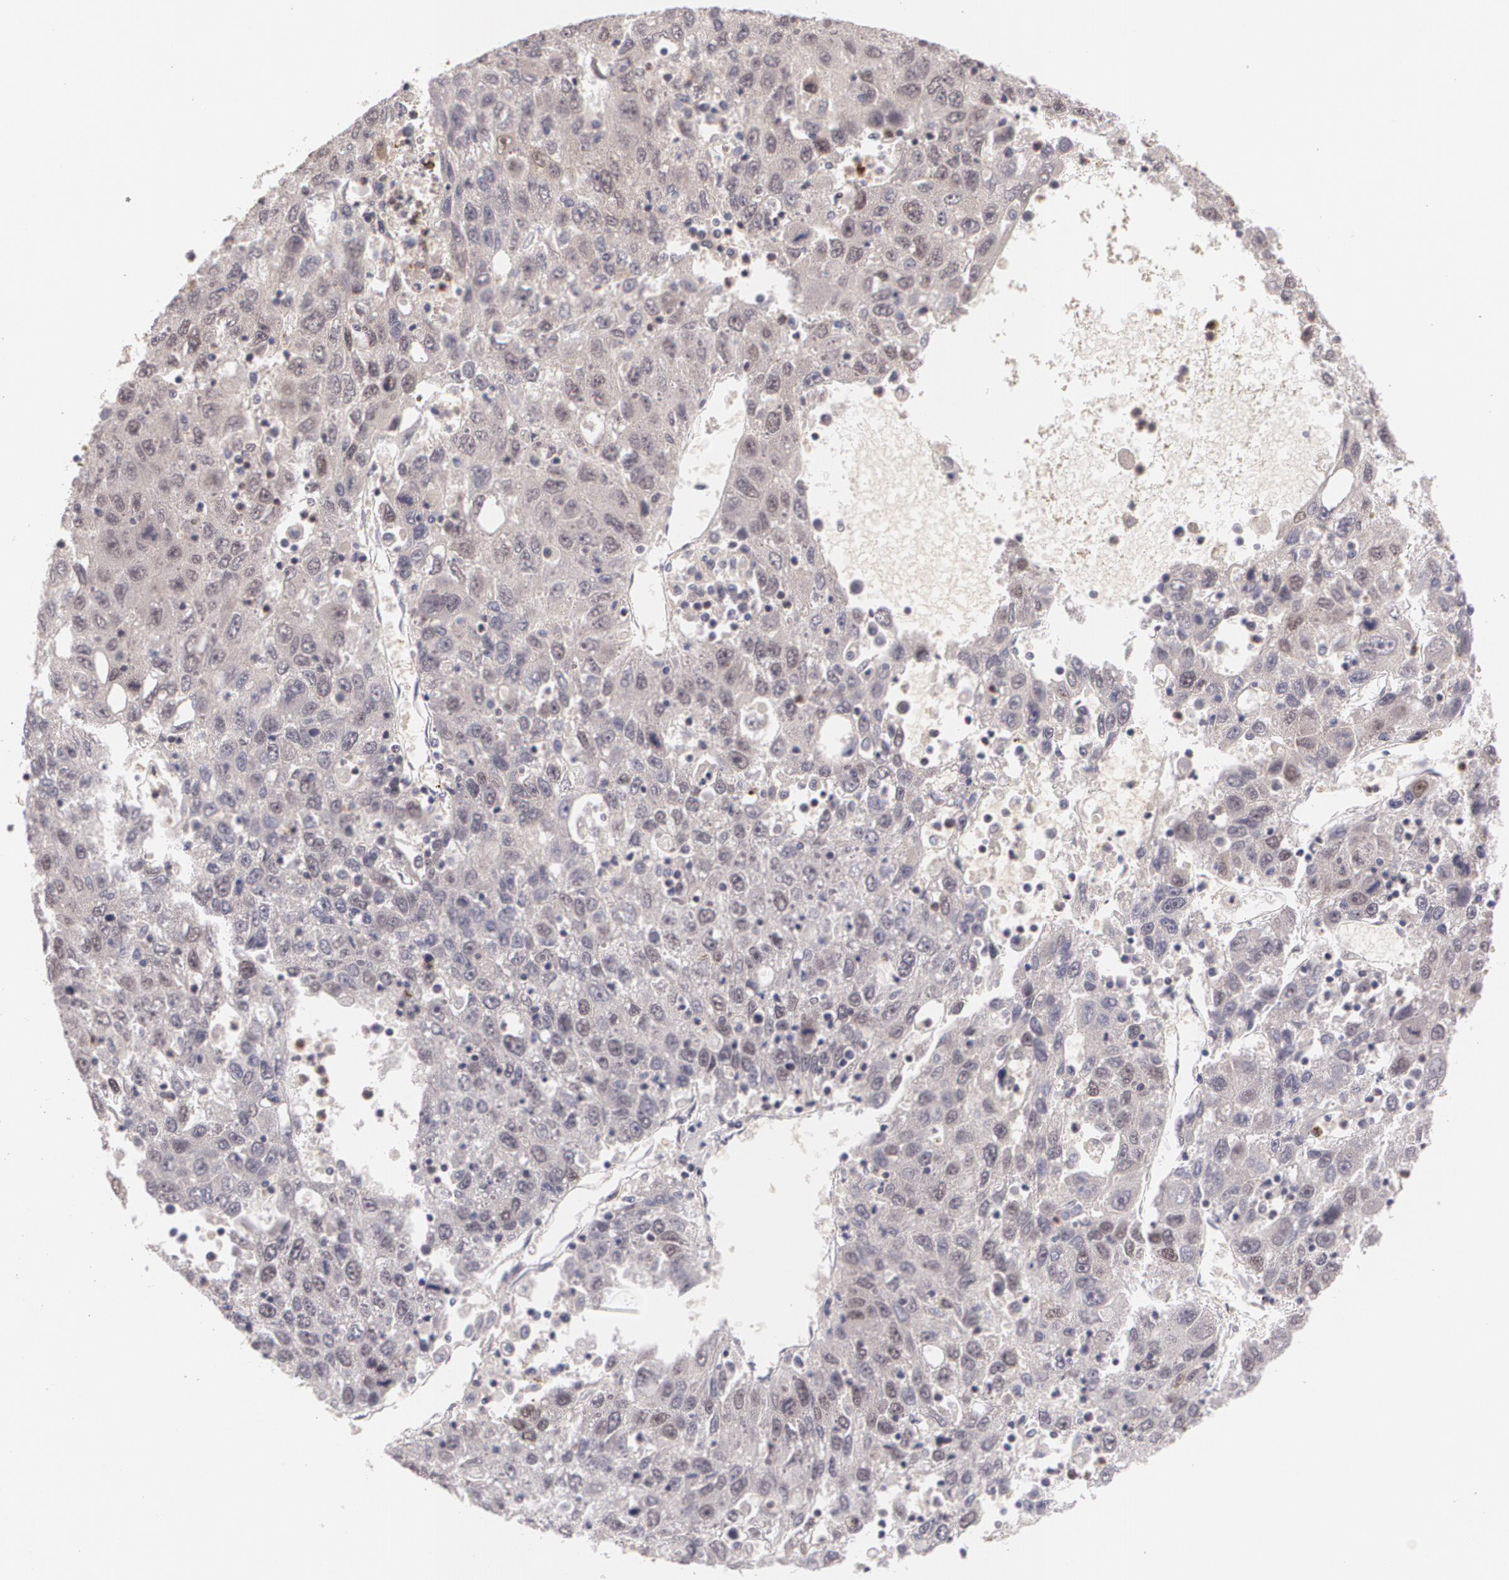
{"staining": {"intensity": "moderate", "quantity": "25%-75%", "location": "cytoplasmic/membranous,nuclear"}, "tissue": "liver cancer", "cell_type": "Tumor cells", "image_type": "cancer", "snomed": [{"axis": "morphology", "description": "Carcinoma, Hepatocellular, NOS"}, {"axis": "topography", "description": "Liver"}], "caption": "Liver cancer (hepatocellular carcinoma) was stained to show a protein in brown. There is medium levels of moderate cytoplasmic/membranous and nuclear positivity in approximately 25%-75% of tumor cells. (DAB IHC with brightfield microscopy, high magnification).", "gene": "CUL2", "patient": {"sex": "male", "age": 49}}